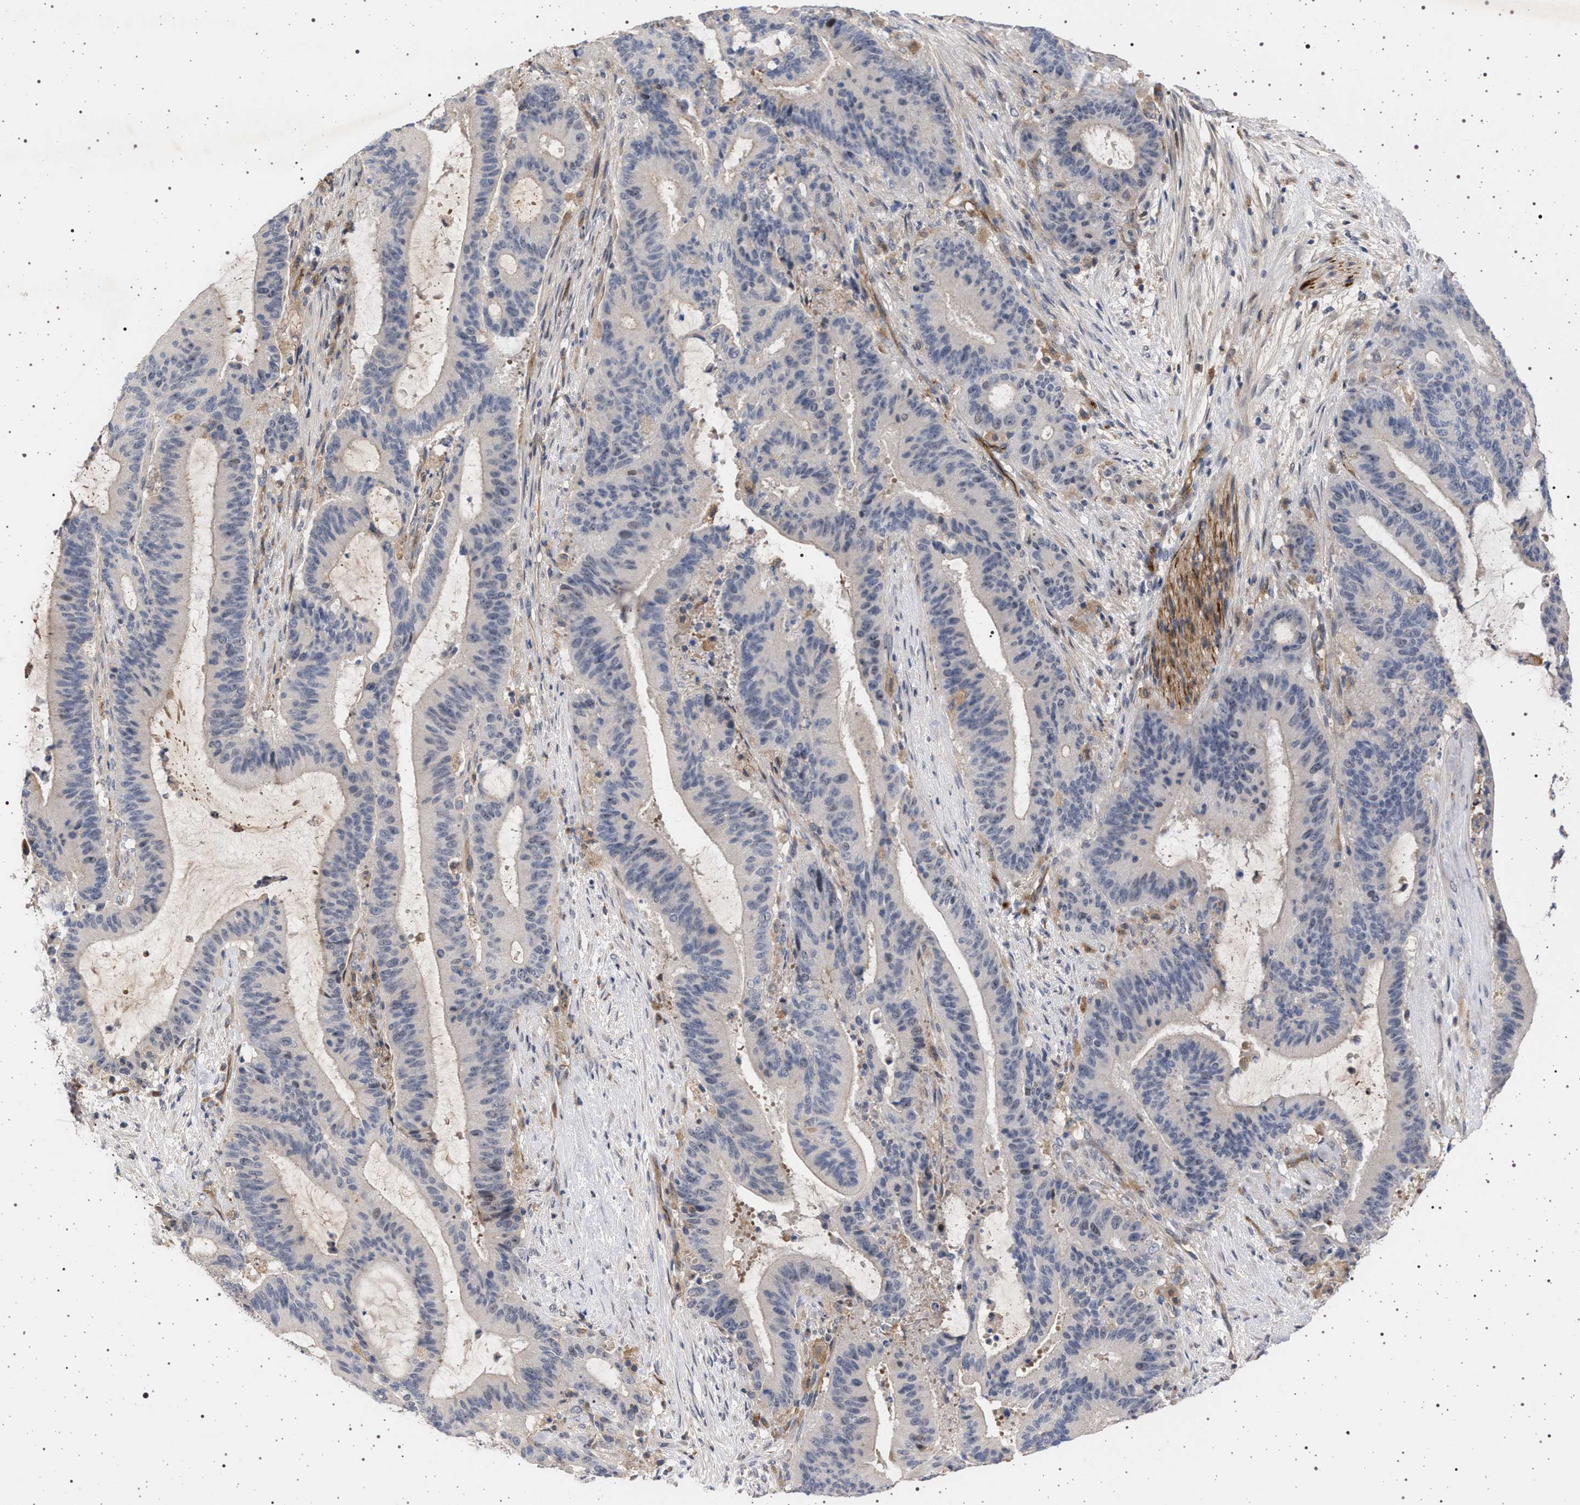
{"staining": {"intensity": "negative", "quantity": "none", "location": "none"}, "tissue": "liver cancer", "cell_type": "Tumor cells", "image_type": "cancer", "snomed": [{"axis": "morphology", "description": "Normal tissue, NOS"}, {"axis": "morphology", "description": "Cholangiocarcinoma"}, {"axis": "topography", "description": "Liver"}, {"axis": "topography", "description": "Peripheral nerve tissue"}], "caption": "An immunohistochemistry micrograph of liver cancer (cholangiocarcinoma) is shown. There is no staining in tumor cells of liver cancer (cholangiocarcinoma).", "gene": "RBM48", "patient": {"sex": "female", "age": 73}}